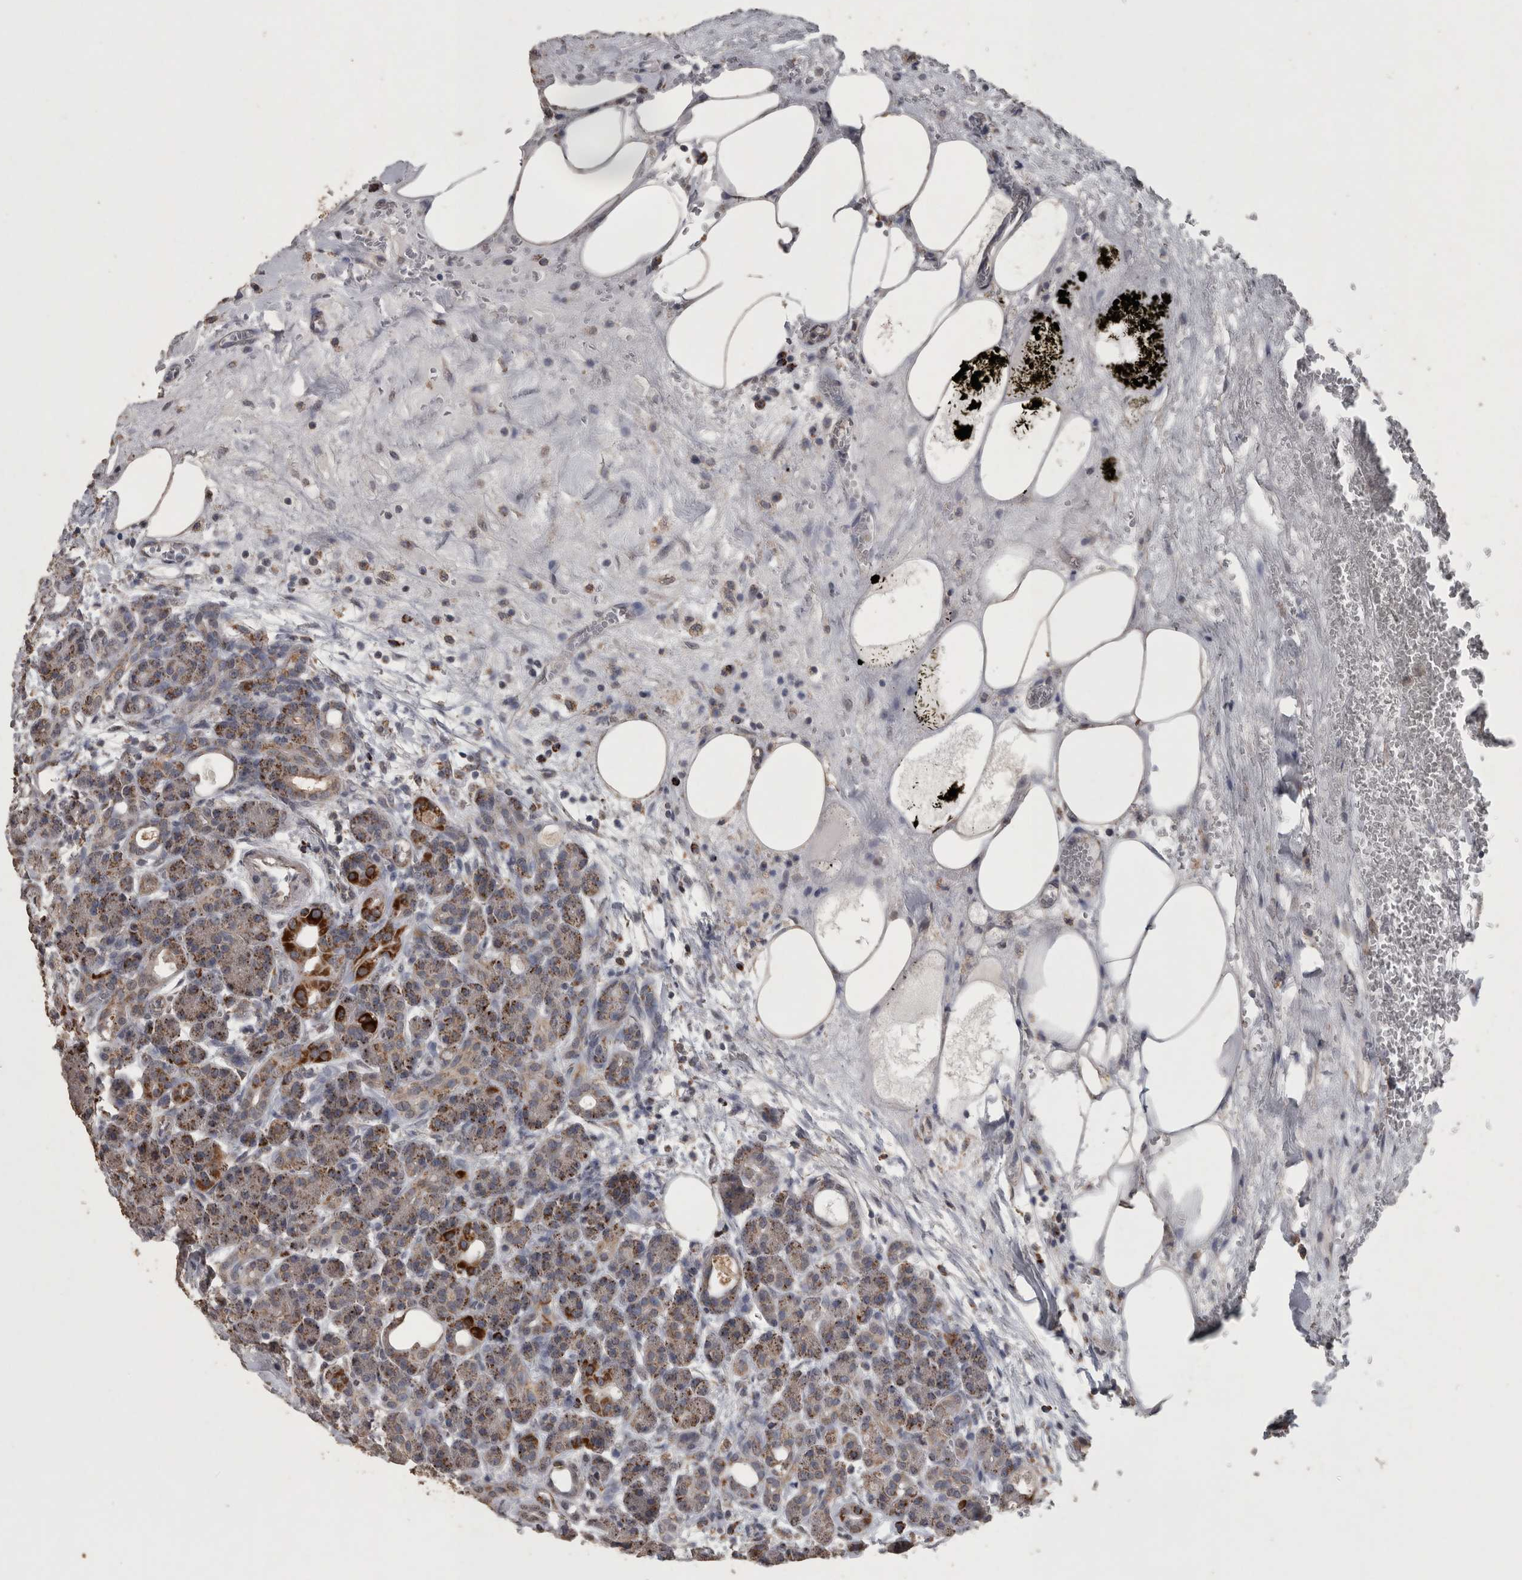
{"staining": {"intensity": "moderate", "quantity": ">75%", "location": "cytoplasmic/membranous"}, "tissue": "pancreas", "cell_type": "Exocrine glandular cells", "image_type": "normal", "snomed": [{"axis": "morphology", "description": "Normal tissue, NOS"}, {"axis": "topography", "description": "Pancreas"}], "caption": "Immunohistochemical staining of benign pancreas displays moderate cytoplasmic/membranous protein staining in about >75% of exocrine glandular cells.", "gene": "ACADM", "patient": {"sex": "male", "age": 63}}